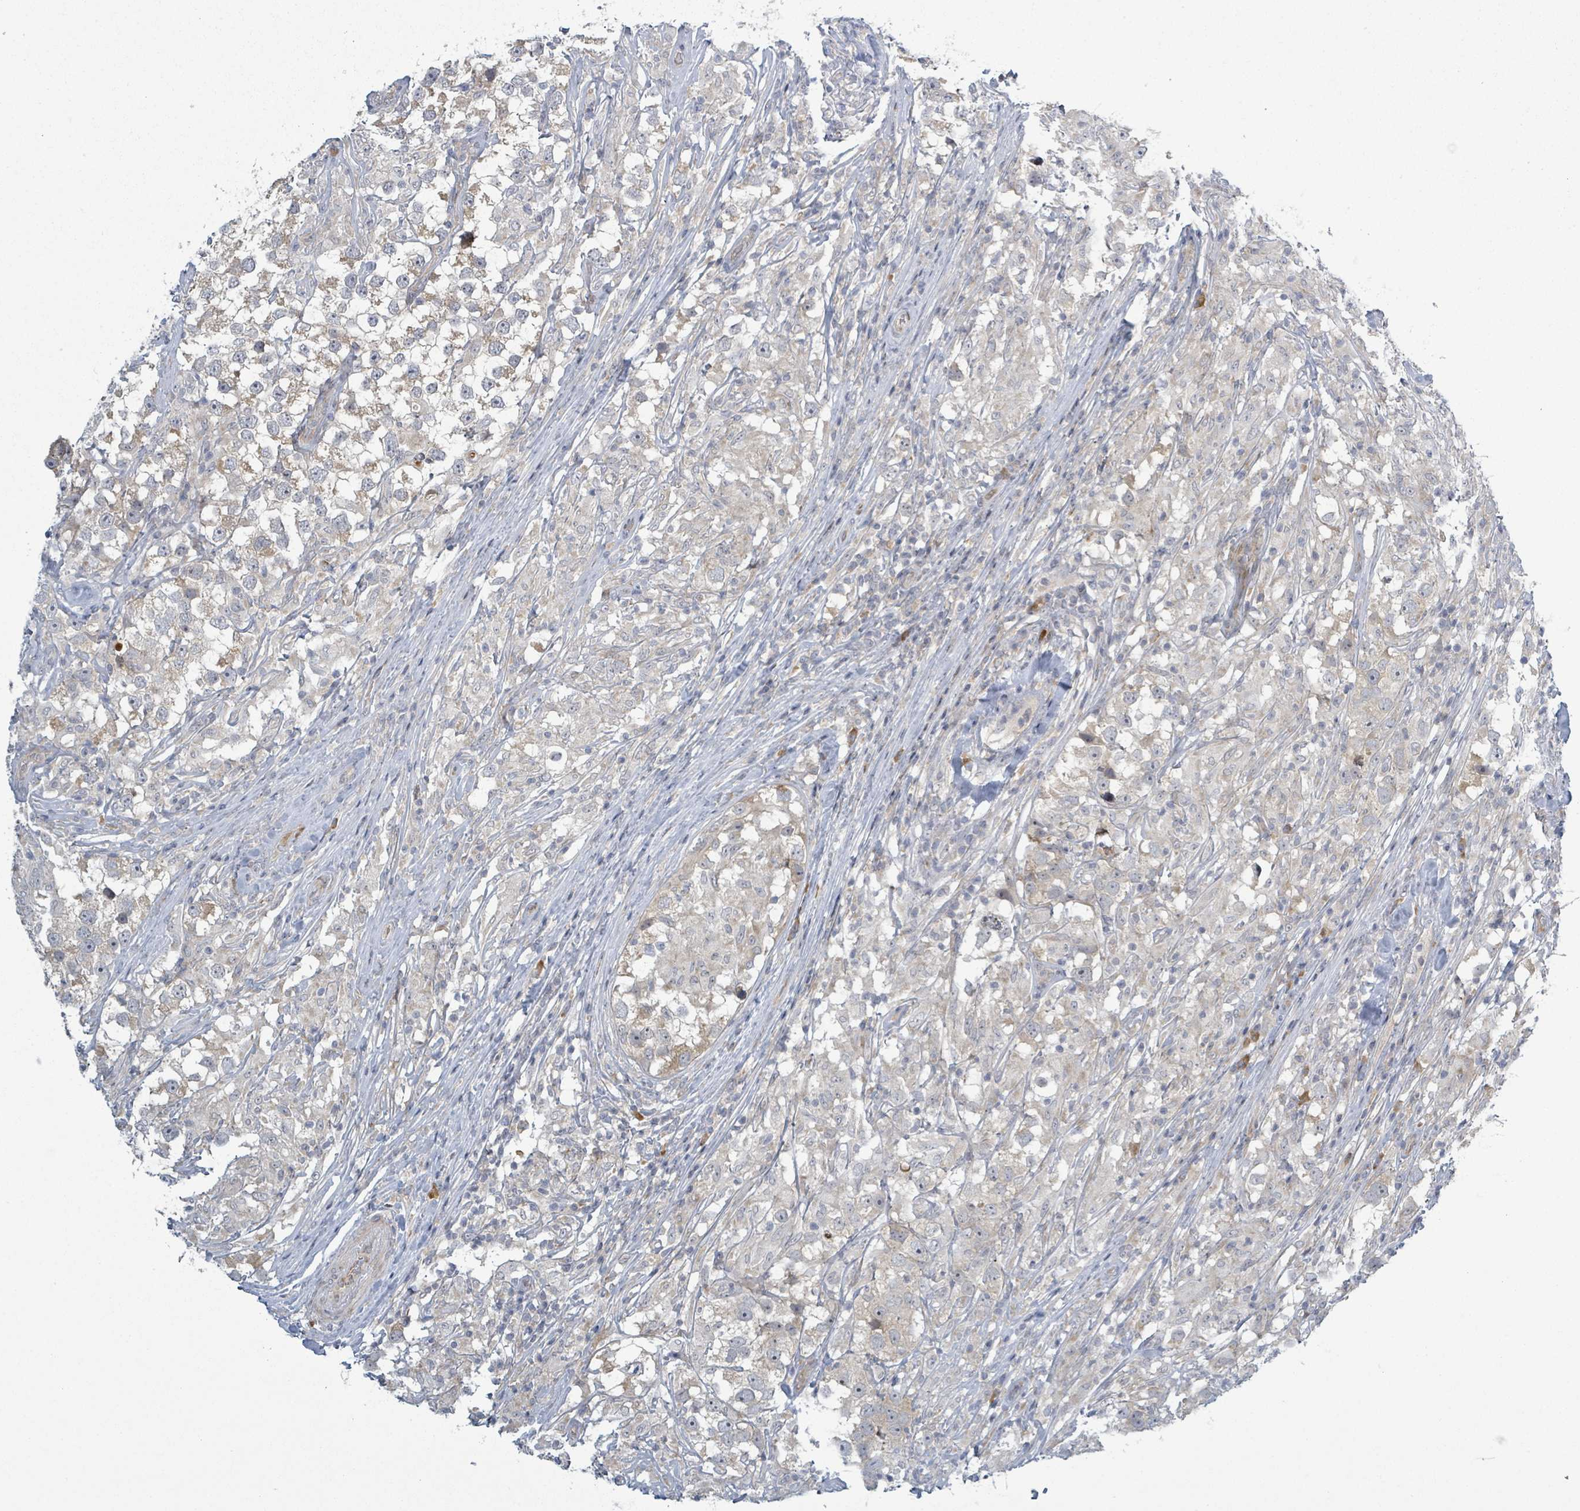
{"staining": {"intensity": "weak", "quantity": "25%-75%", "location": "cytoplasmic/membranous"}, "tissue": "testis cancer", "cell_type": "Tumor cells", "image_type": "cancer", "snomed": [{"axis": "morphology", "description": "Seminoma, NOS"}, {"axis": "topography", "description": "Testis"}], "caption": "This image exhibits testis seminoma stained with immunohistochemistry to label a protein in brown. The cytoplasmic/membranous of tumor cells show weak positivity for the protein. Nuclei are counter-stained blue.", "gene": "RPL32", "patient": {"sex": "male", "age": 46}}